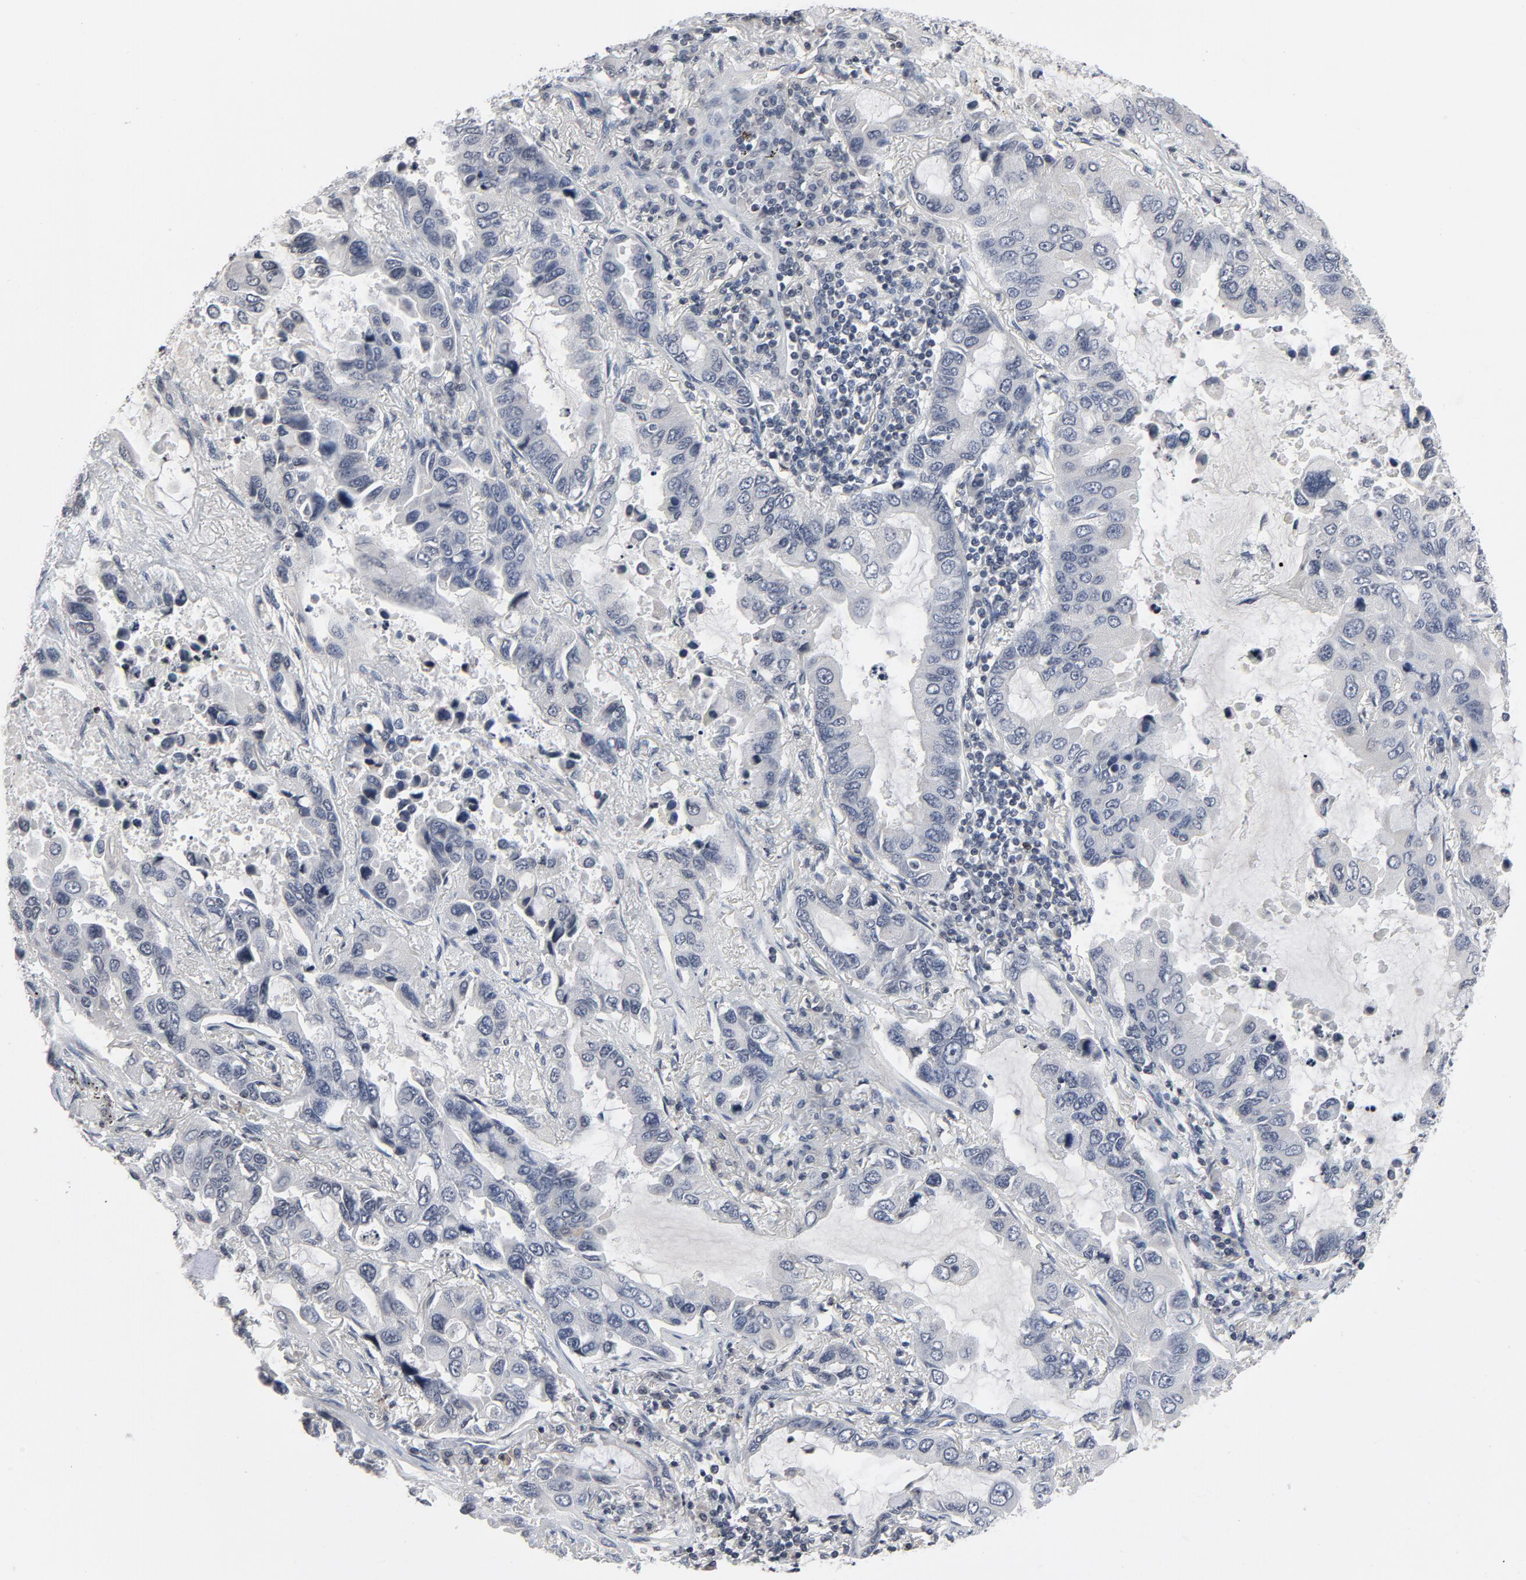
{"staining": {"intensity": "negative", "quantity": "none", "location": "none"}, "tissue": "lung cancer", "cell_type": "Tumor cells", "image_type": "cancer", "snomed": [{"axis": "morphology", "description": "Adenocarcinoma, NOS"}, {"axis": "topography", "description": "Lung"}], "caption": "DAB immunohistochemical staining of human adenocarcinoma (lung) shows no significant staining in tumor cells. (DAB immunohistochemistry, high magnification).", "gene": "TCL1A", "patient": {"sex": "male", "age": 64}}